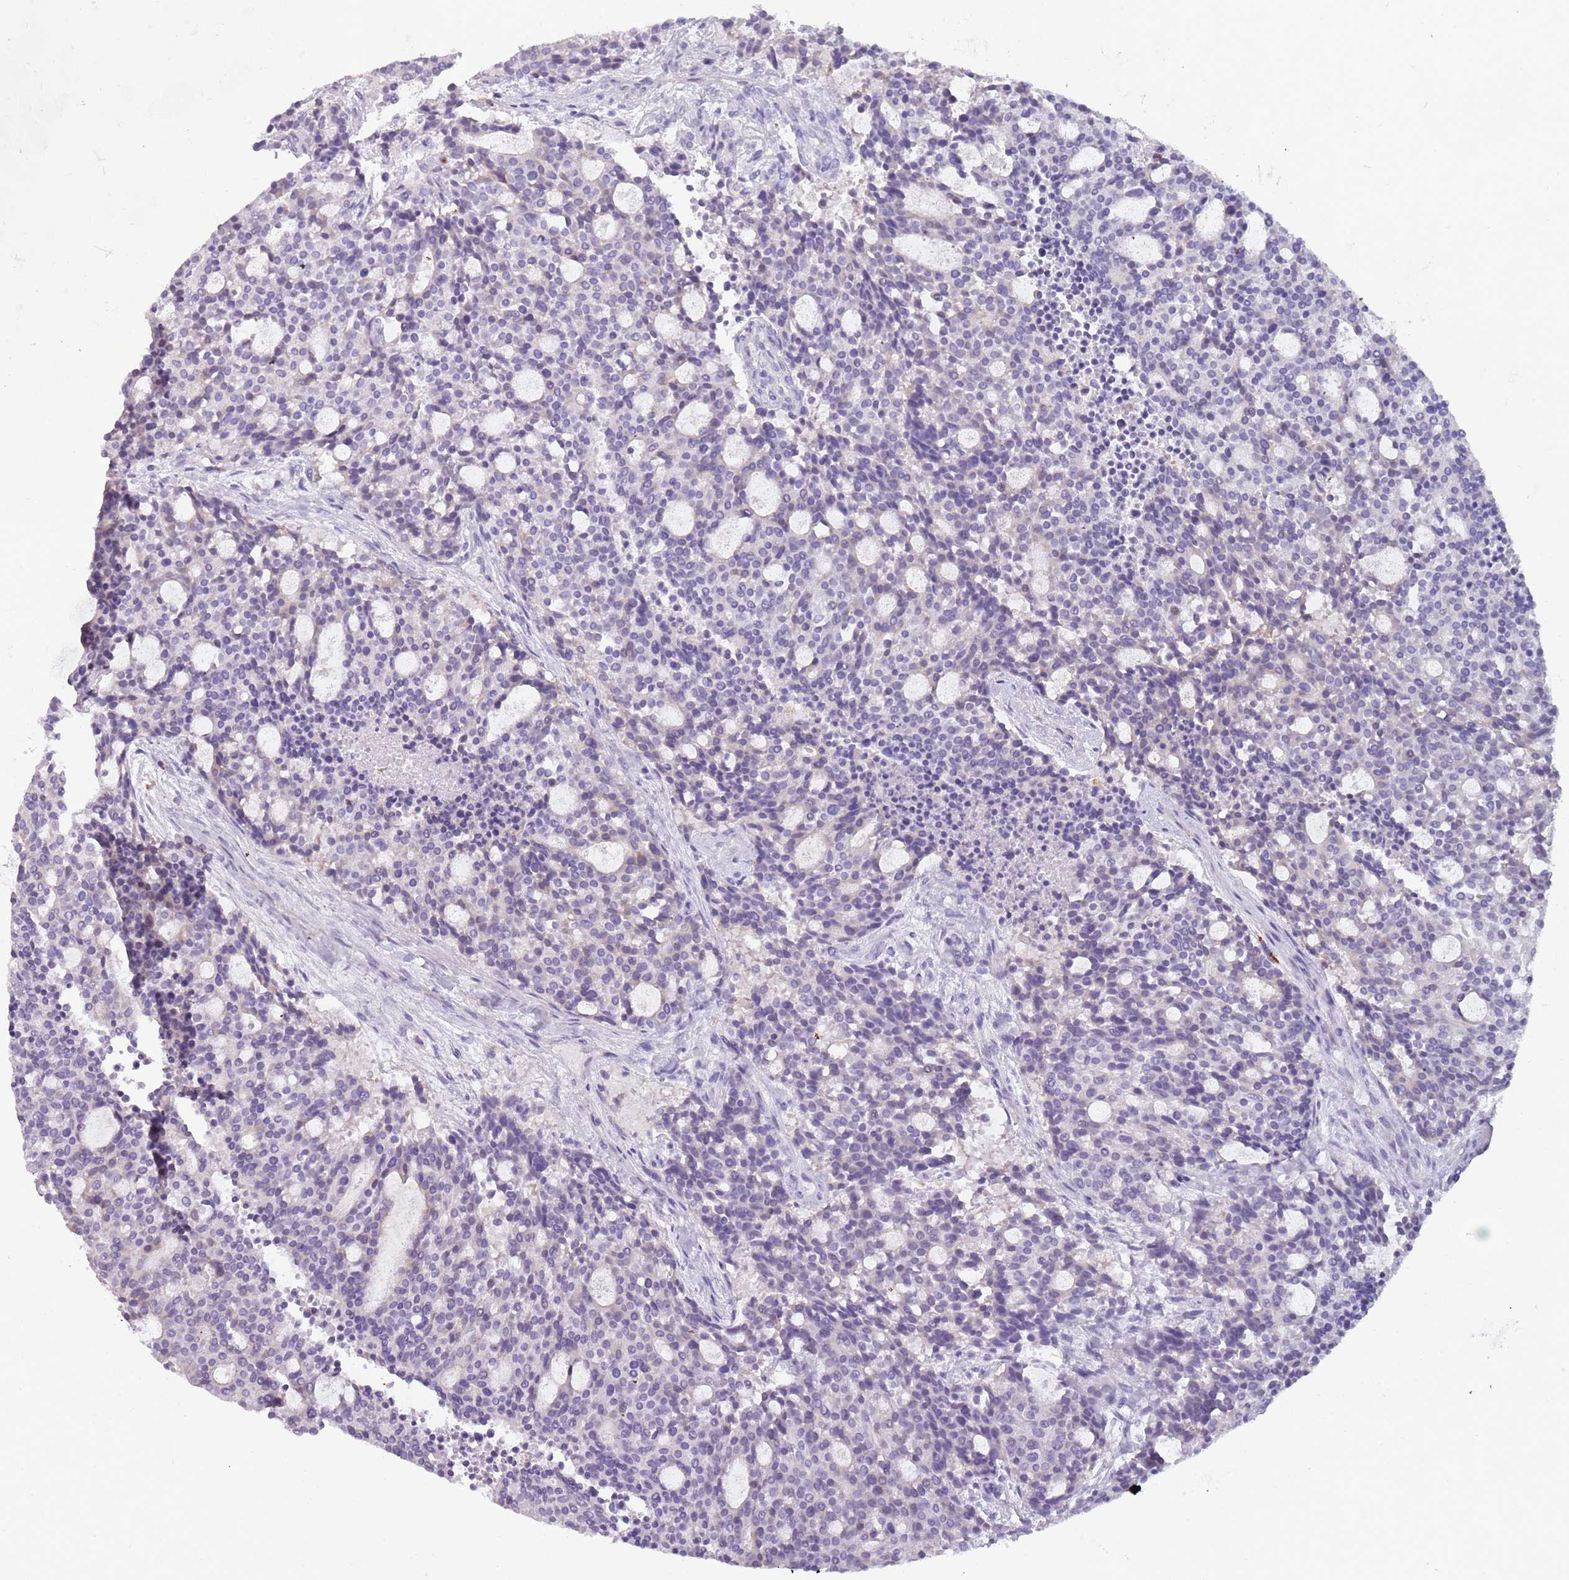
{"staining": {"intensity": "negative", "quantity": "none", "location": "none"}, "tissue": "carcinoid", "cell_type": "Tumor cells", "image_type": "cancer", "snomed": [{"axis": "morphology", "description": "Carcinoid, malignant, NOS"}, {"axis": "topography", "description": "Pancreas"}], "caption": "There is no significant staining in tumor cells of carcinoid.", "gene": "NWD2", "patient": {"sex": "female", "age": 54}}